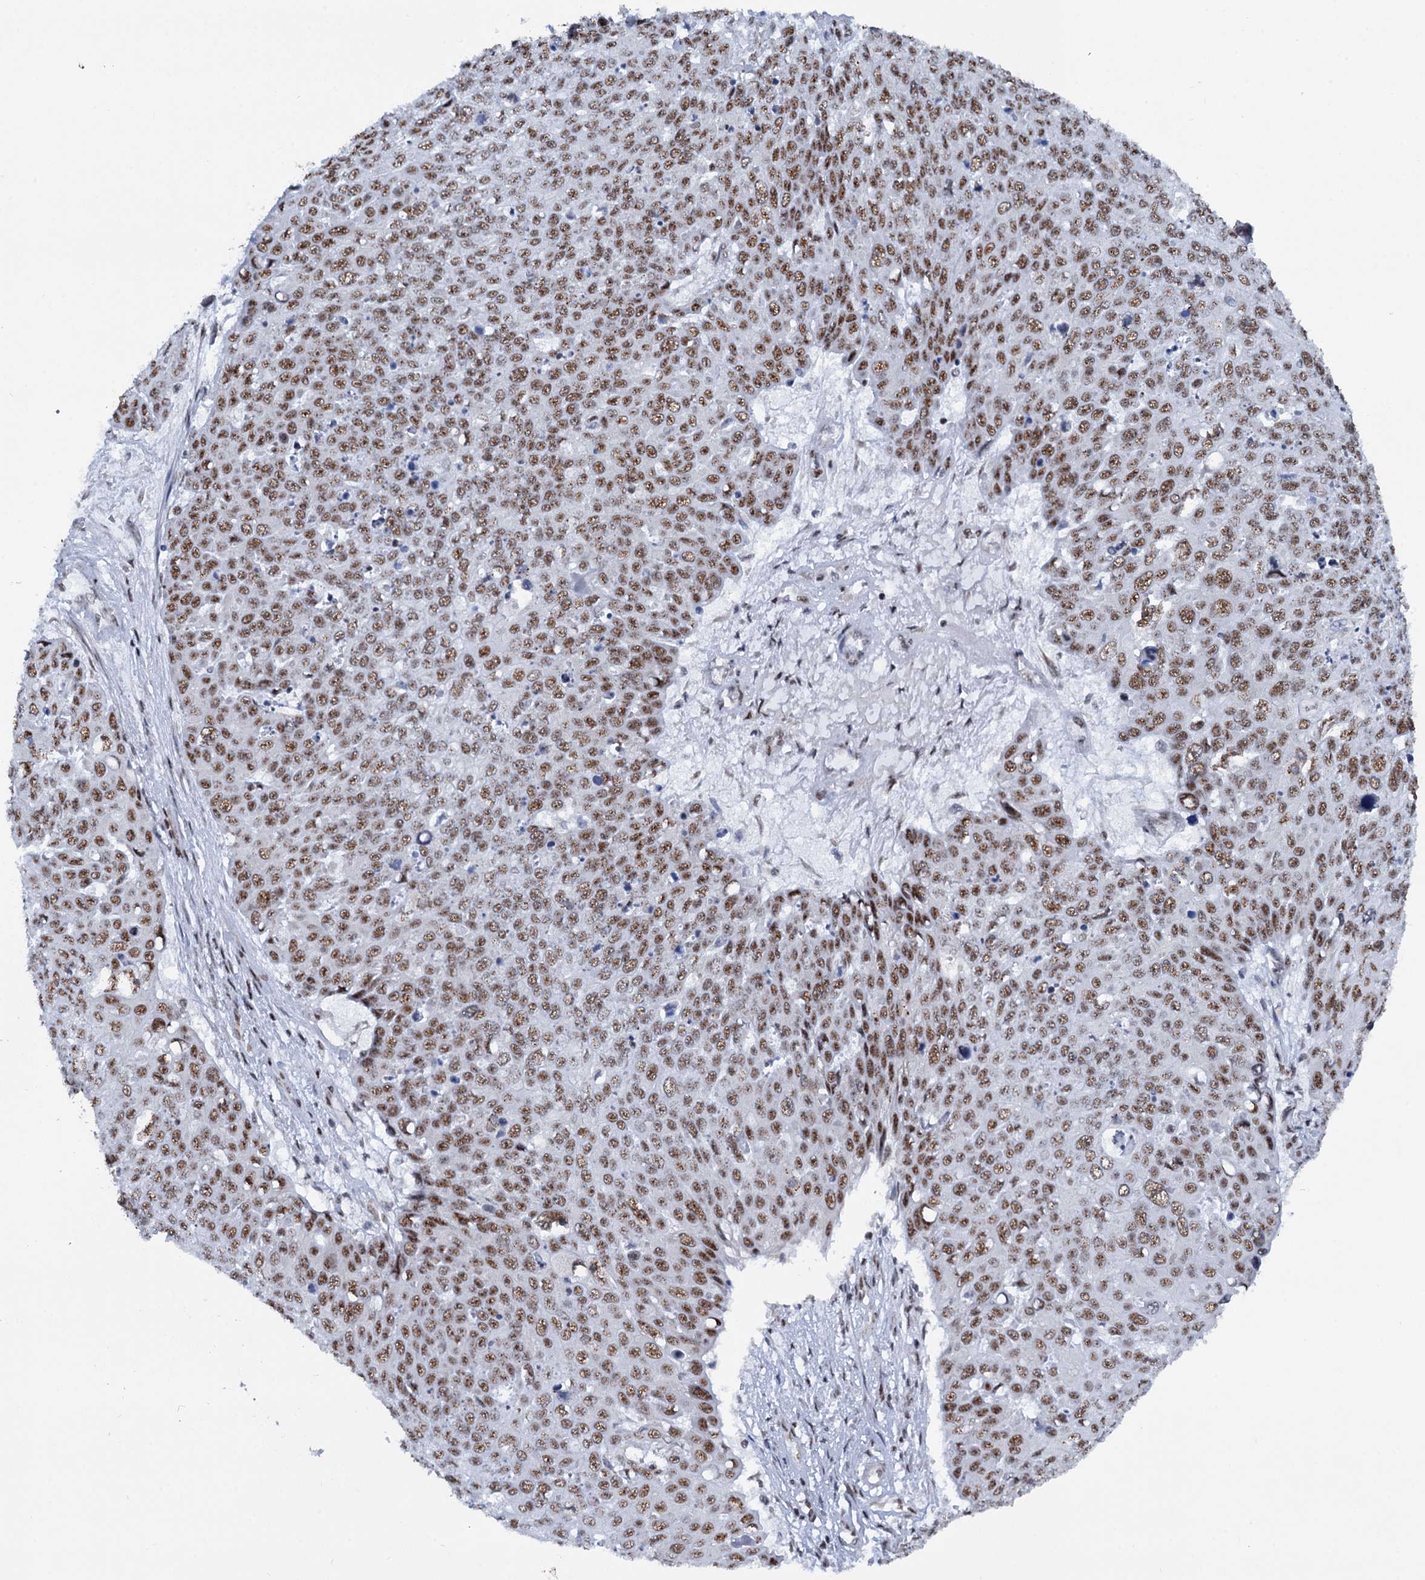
{"staining": {"intensity": "moderate", "quantity": ">75%", "location": "nuclear"}, "tissue": "skin cancer", "cell_type": "Tumor cells", "image_type": "cancer", "snomed": [{"axis": "morphology", "description": "Squamous cell carcinoma, NOS"}, {"axis": "topography", "description": "Skin"}], "caption": "Immunohistochemistry (DAB) staining of skin squamous cell carcinoma displays moderate nuclear protein expression in approximately >75% of tumor cells.", "gene": "SREK1", "patient": {"sex": "male", "age": 71}}